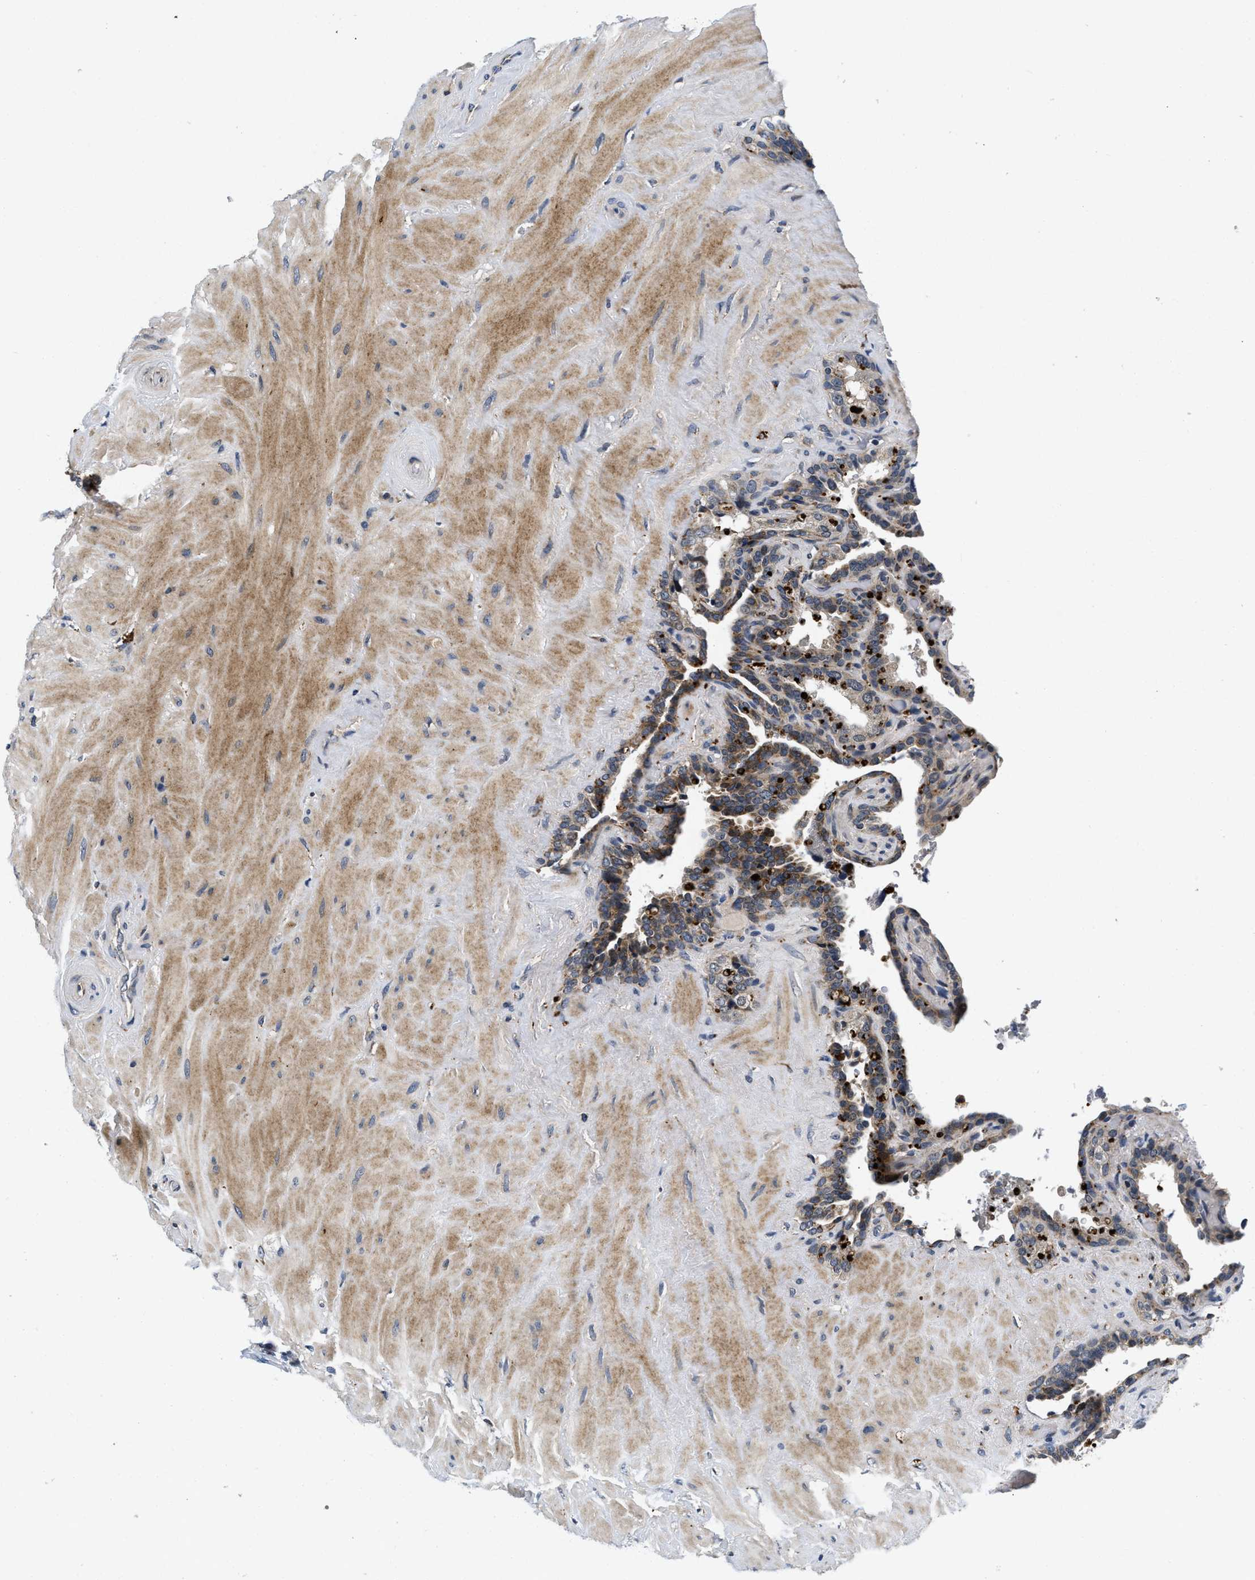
{"staining": {"intensity": "moderate", "quantity": "25%-75%", "location": "cytoplasmic/membranous"}, "tissue": "seminal vesicle", "cell_type": "Glandular cells", "image_type": "normal", "snomed": [{"axis": "morphology", "description": "Normal tissue, NOS"}, {"axis": "topography", "description": "Seminal veicle"}], "caption": "A photomicrograph of human seminal vesicle stained for a protein reveals moderate cytoplasmic/membranous brown staining in glandular cells. The staining was performed using DAB (3,3'-diaminobenzidine) to visualize the protein expression in brown, while the nuclei were stained in blue with hematoxylin (Magnification: 20x).", "gene": "PDP1", "patient": {"sex": "male", "age": 68}}